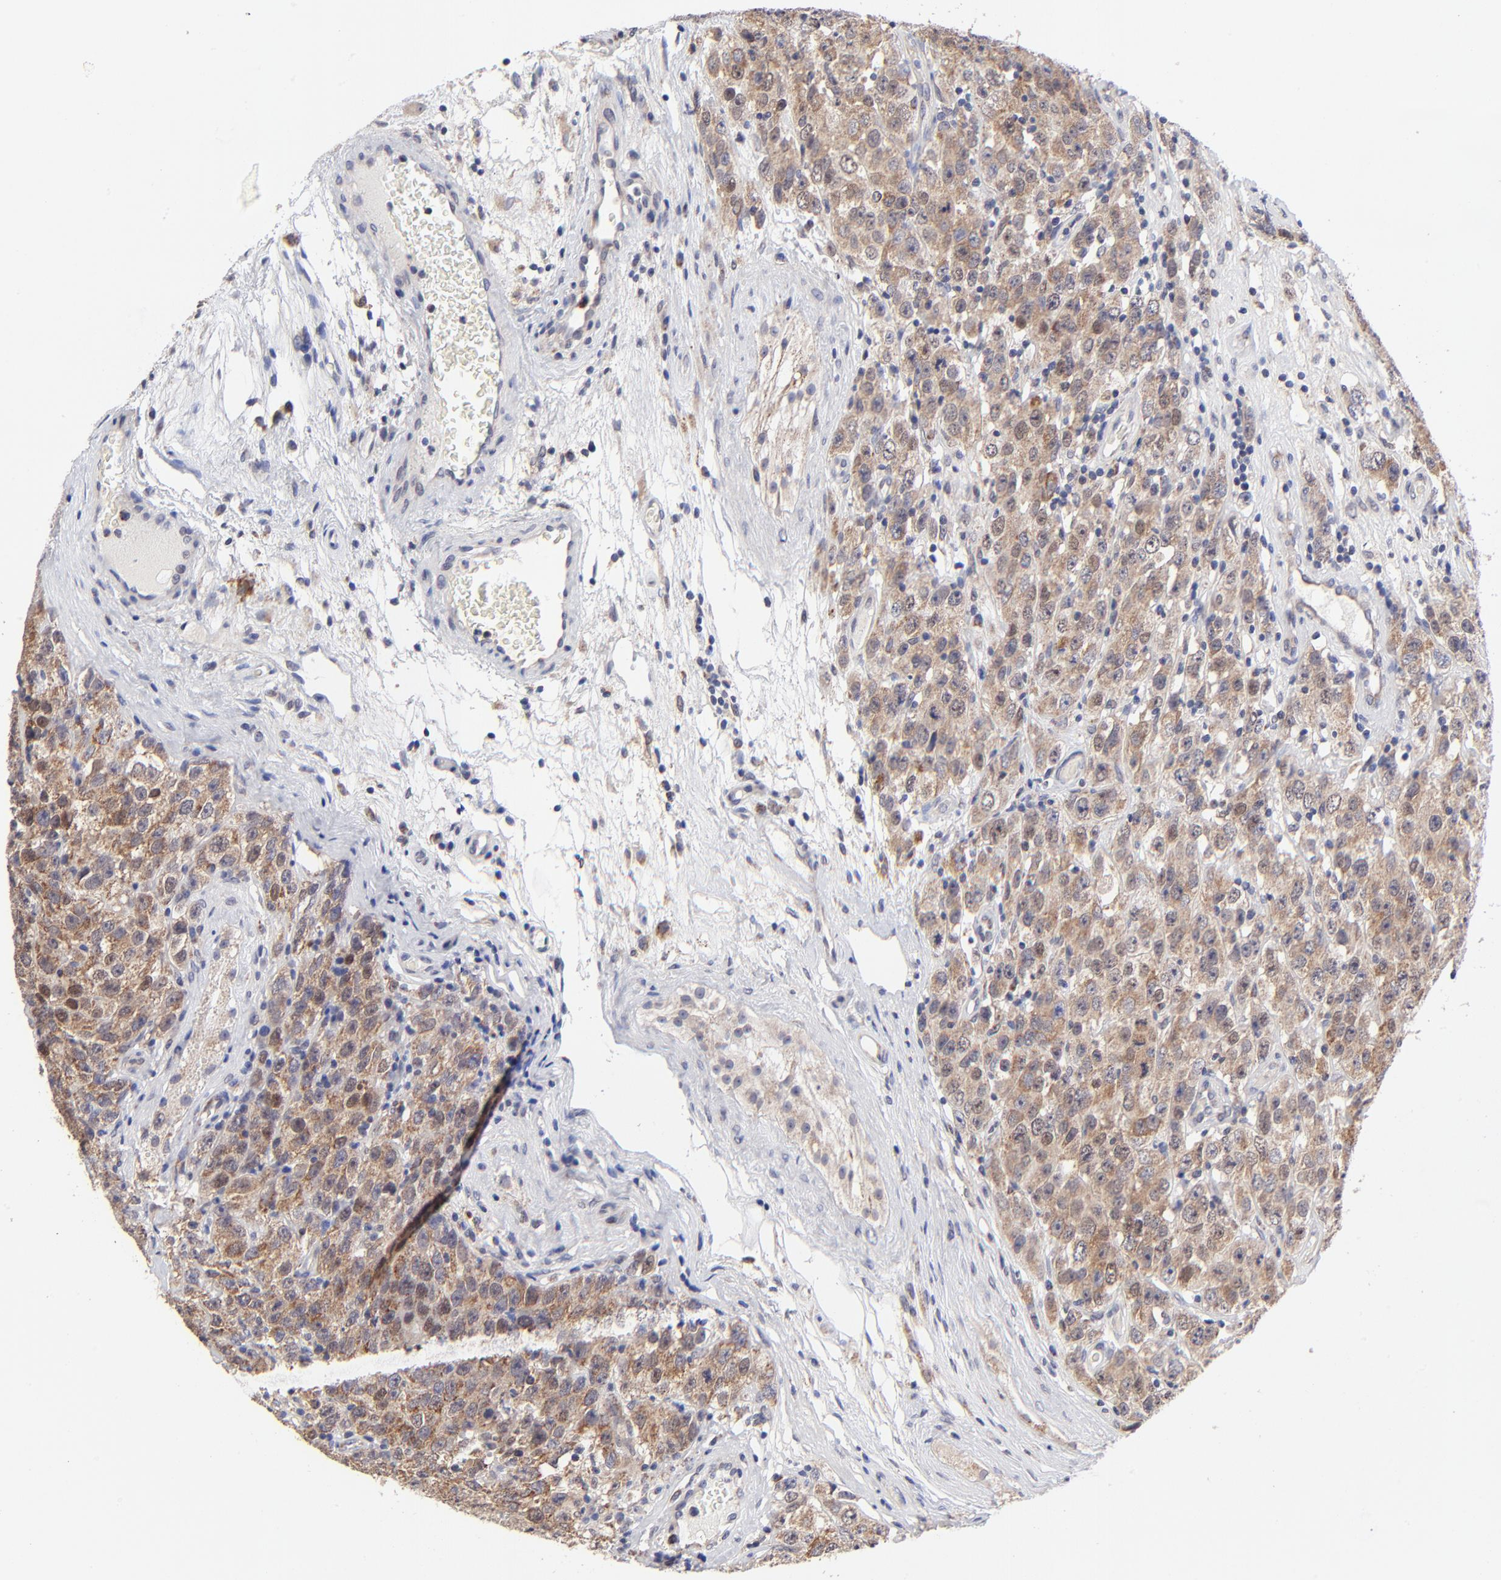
{"staining": {"intensity": "moderate", "quantity": "25%-75%", "location": "cytoplasmic/membranous,nuclear"}, "tissue": "testis cancer", "cell_type": "Tumor cells", "image_type": "cancer", "snomed": [{"axis": "morphology", "description": "Seminoma, NOS"}, {"axis": "topography", "description": "Testis"}], "caption": "IHC photomicrograph of neoplastic tissue: testis cancer (seminoma) stained using IHC displays medium levels of moderate protein expression localized specifically in the cytoplasmic/membranous and nuclear of tumor cells, appearing as a cytoplasmic/membranous and nuclear brown color.", "gene": "FBXL12", "patient": {"sex": "male", "age": 52}}